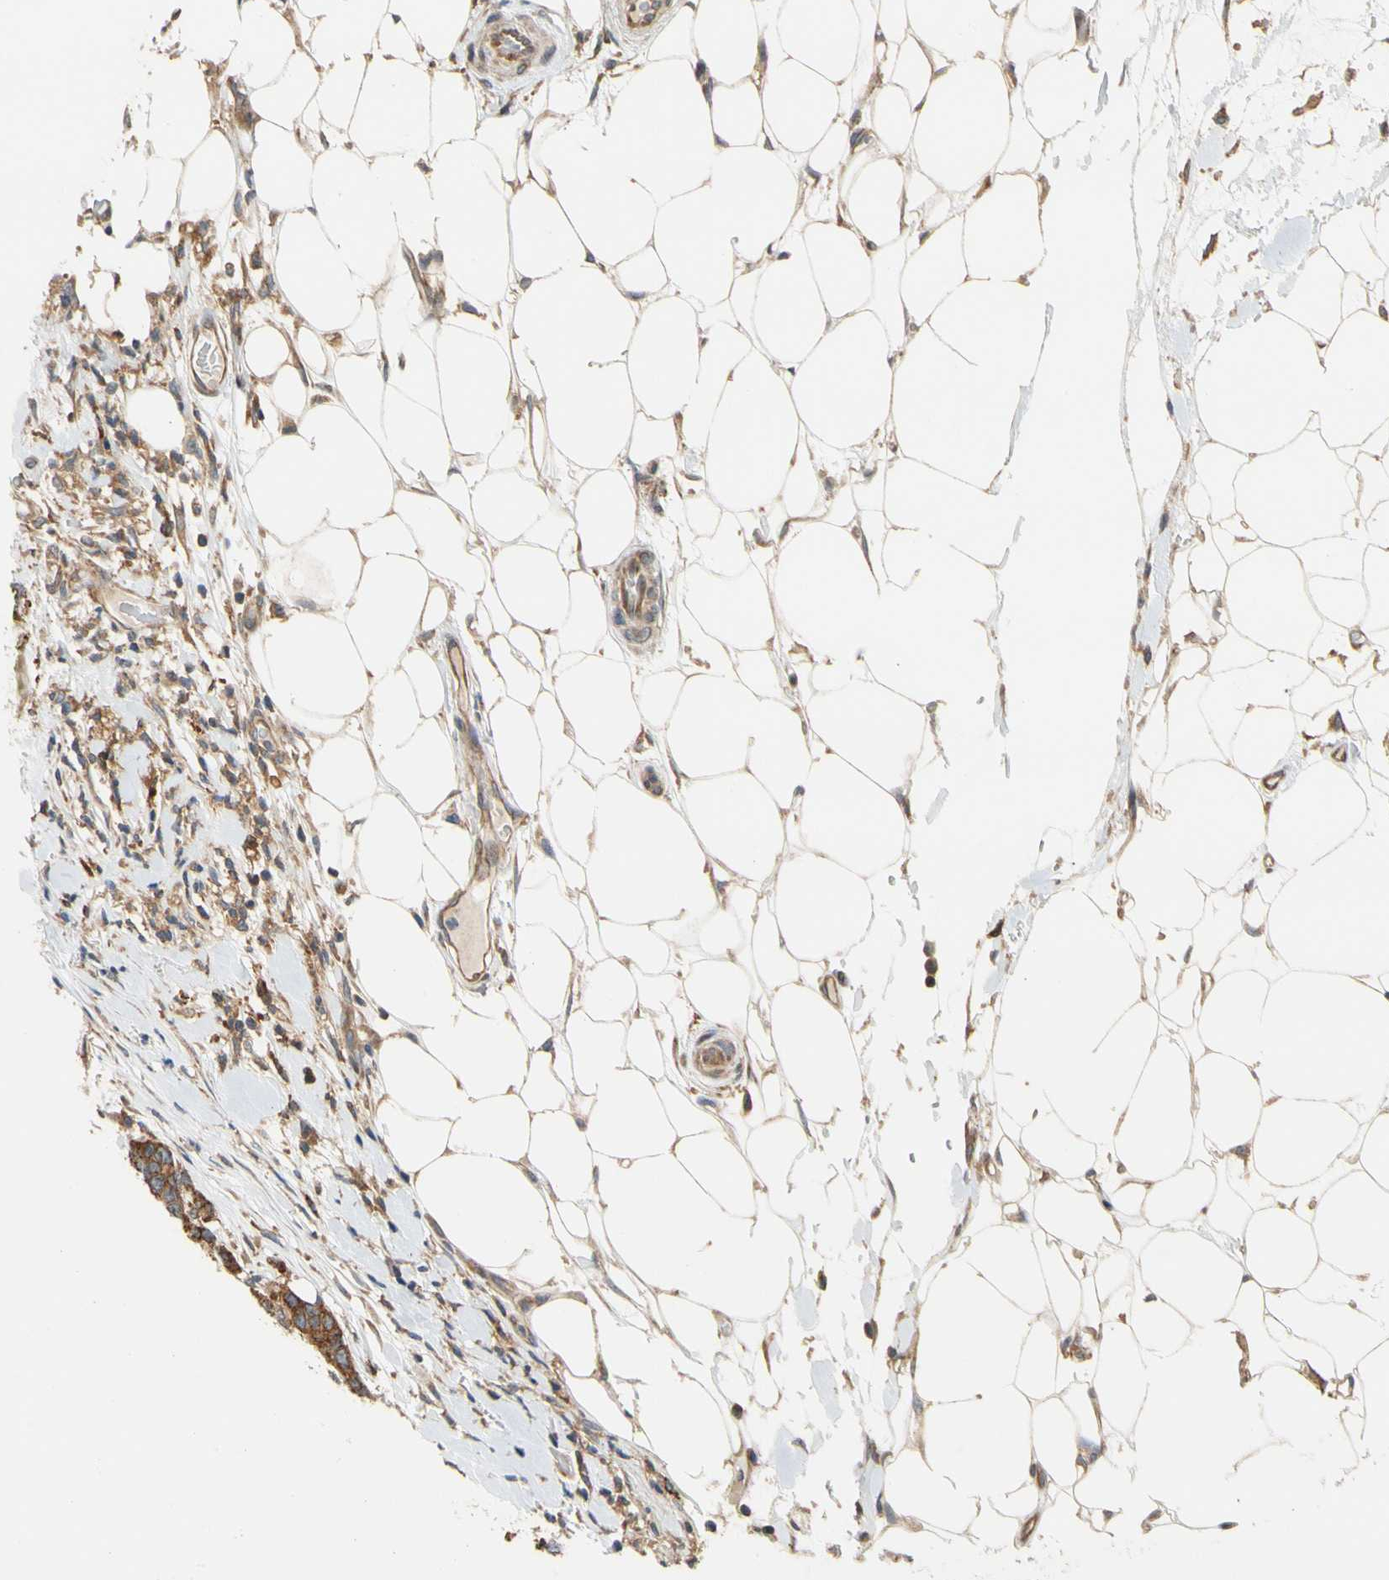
{"staining": {"intensity": "moderate", "quantity": ">75%", "location": "cytoplasmic/membranous"}, "tissue": "breast cancer", "cell_type": "Tumor cells", "image_type": "cancer", "snomed": [{"axis": "morphology", "description": "Duct carcinoma"}, {"axis": "topography", "description": "Breast"}], "caption": "Approximately >75% of tumor cells in human intraductal carcinoma (breast) demonstrate moderate cytoplasmic/membranous protein expression as visualized by brown immunohistochemical staining.", "gene": "ANKHD1", "patient": {"sex": "female", "age": 87}}